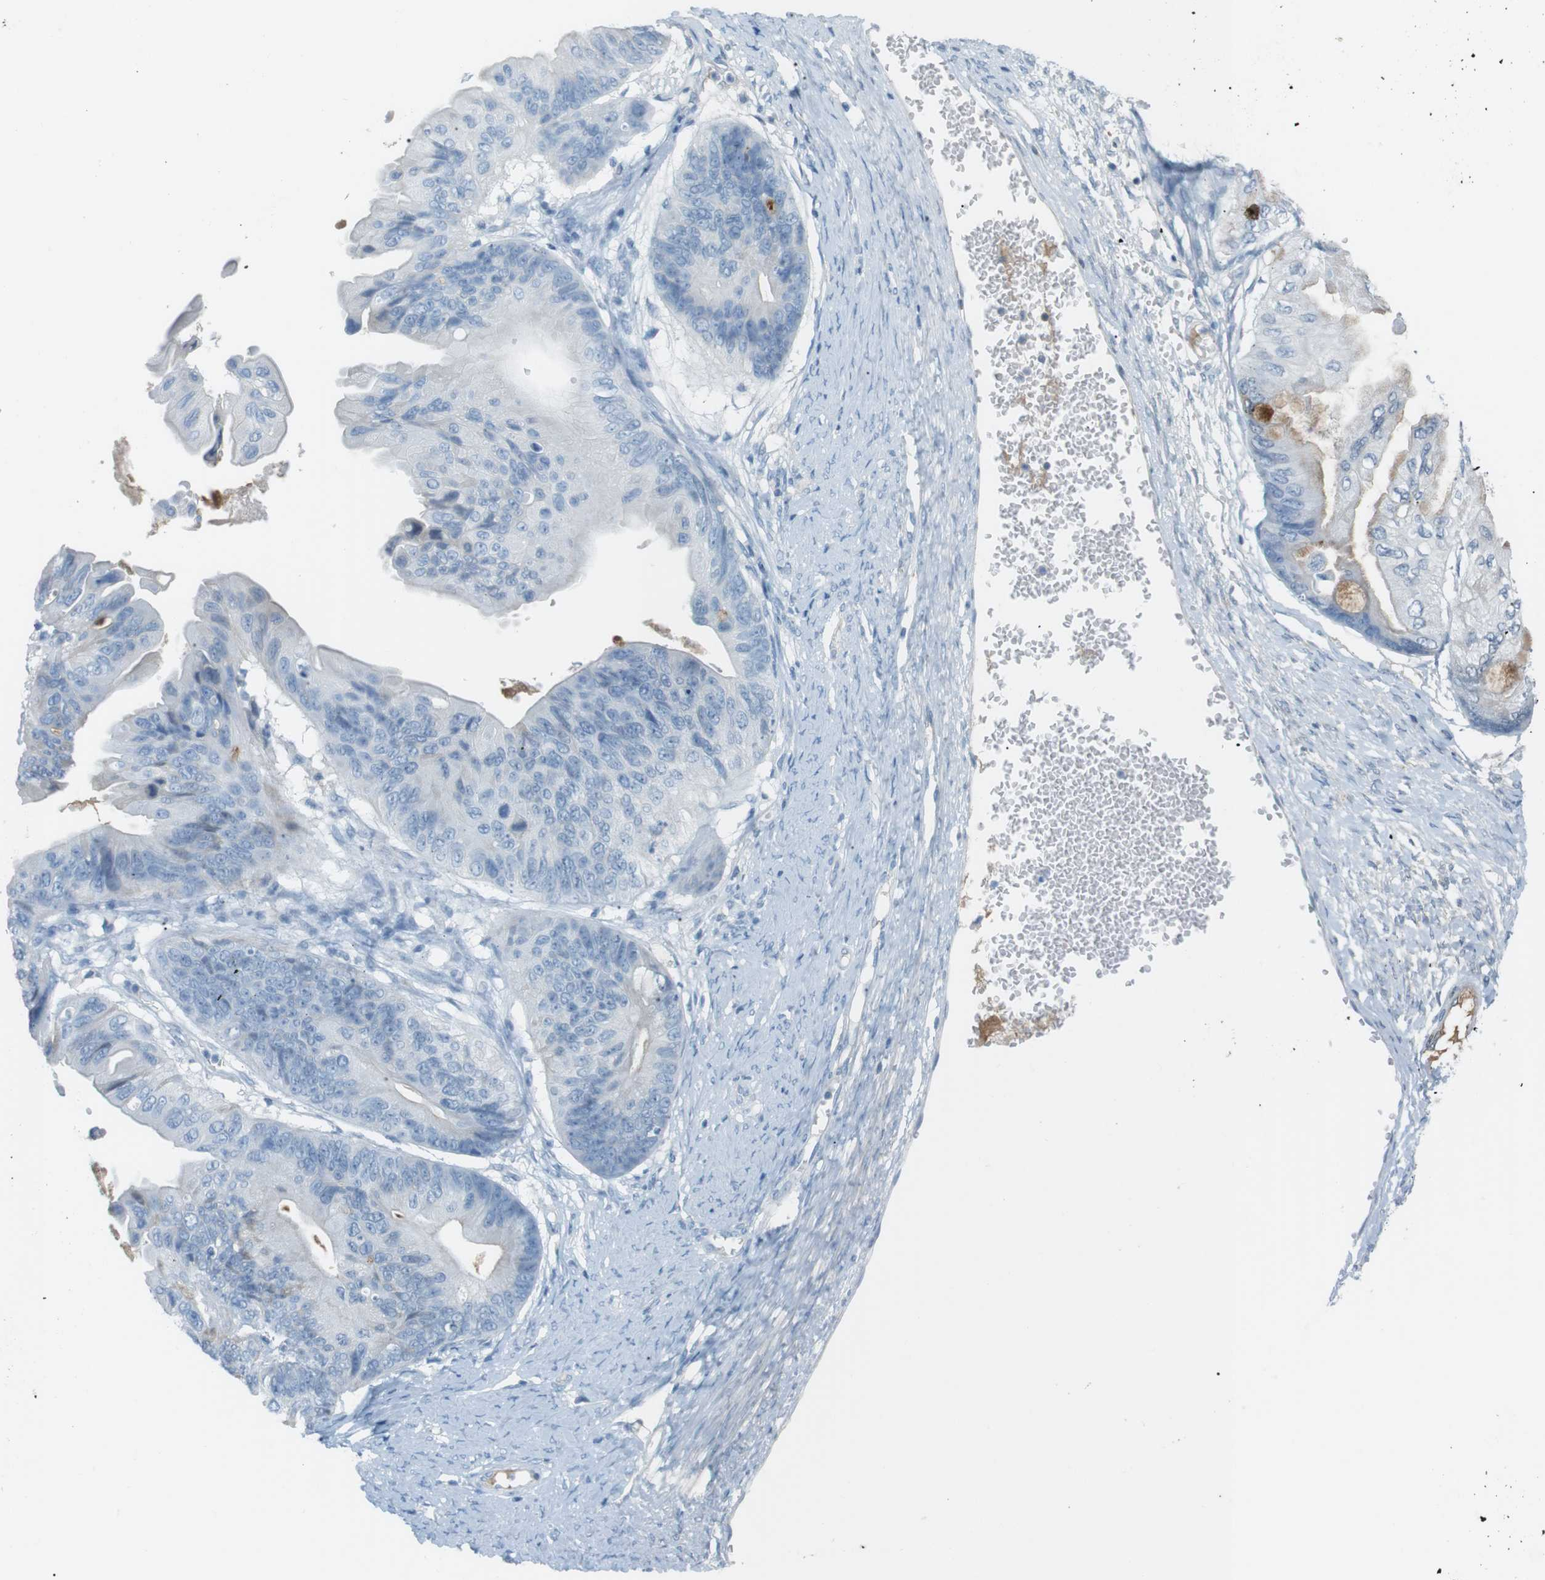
{"staining": {"intensity": "weak", "quantity": "<25%", "location": "cytoplasmic/membranous"}, "tissue": "ovarian cancer", "cell_type": "Tumor cells", "image_type": "cancer", "snomed": [{"axis": "morphology", "description": "Cystadenocarcinoma, mucinous, NOS"}, {"axis": "topography", "description": "Ovary"}], "caption": "This is an IHC histopathology image of ovarian cancer (mucinous cystadenocarcinoma). There is no staining in tumor cells.", "gene": "AZGP1", "patient": {"sex": "female", "age": 61}}